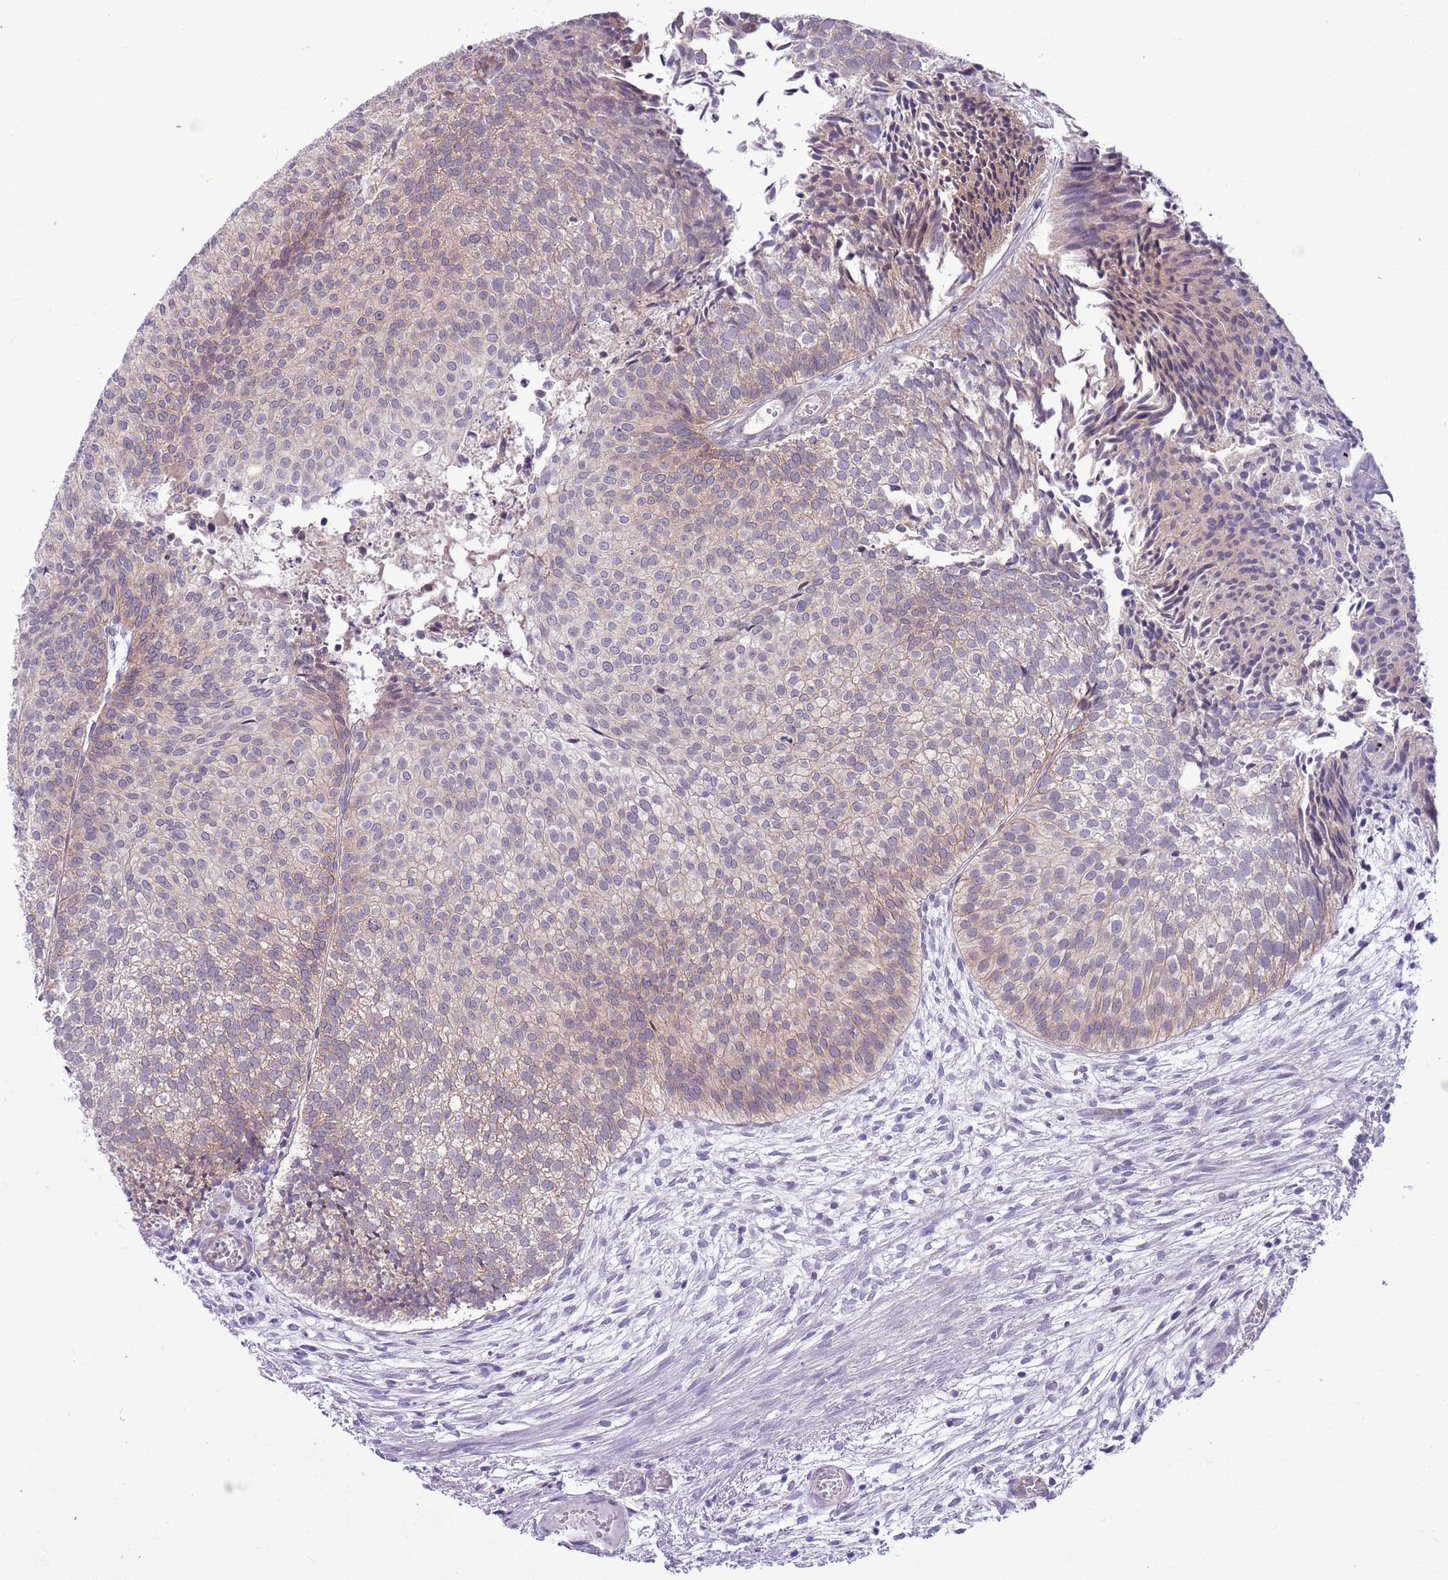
{"staining": {"intensity": "moderate", "quantity": "25%-75%", "location": "cytoplasmic/membranous"}, "tissue": "urothelial cancer", "cell_type": "Tumor cells", "image_type": "cancer", "snomed": [{"axis": "morphology", "description": "Urothelial carcinoma, Low grade"}, {"axis": "topography", "description": "Urinary bladder"}], "caption": "The micrograph demonstrates a brown stain indicating the presence of a protein in the cytoplasmic/membranous of tumor cells in urothelial carcinoma (low-grade).", "gene": "PARP8", "patient": {"sex": "male", "age": 84}}